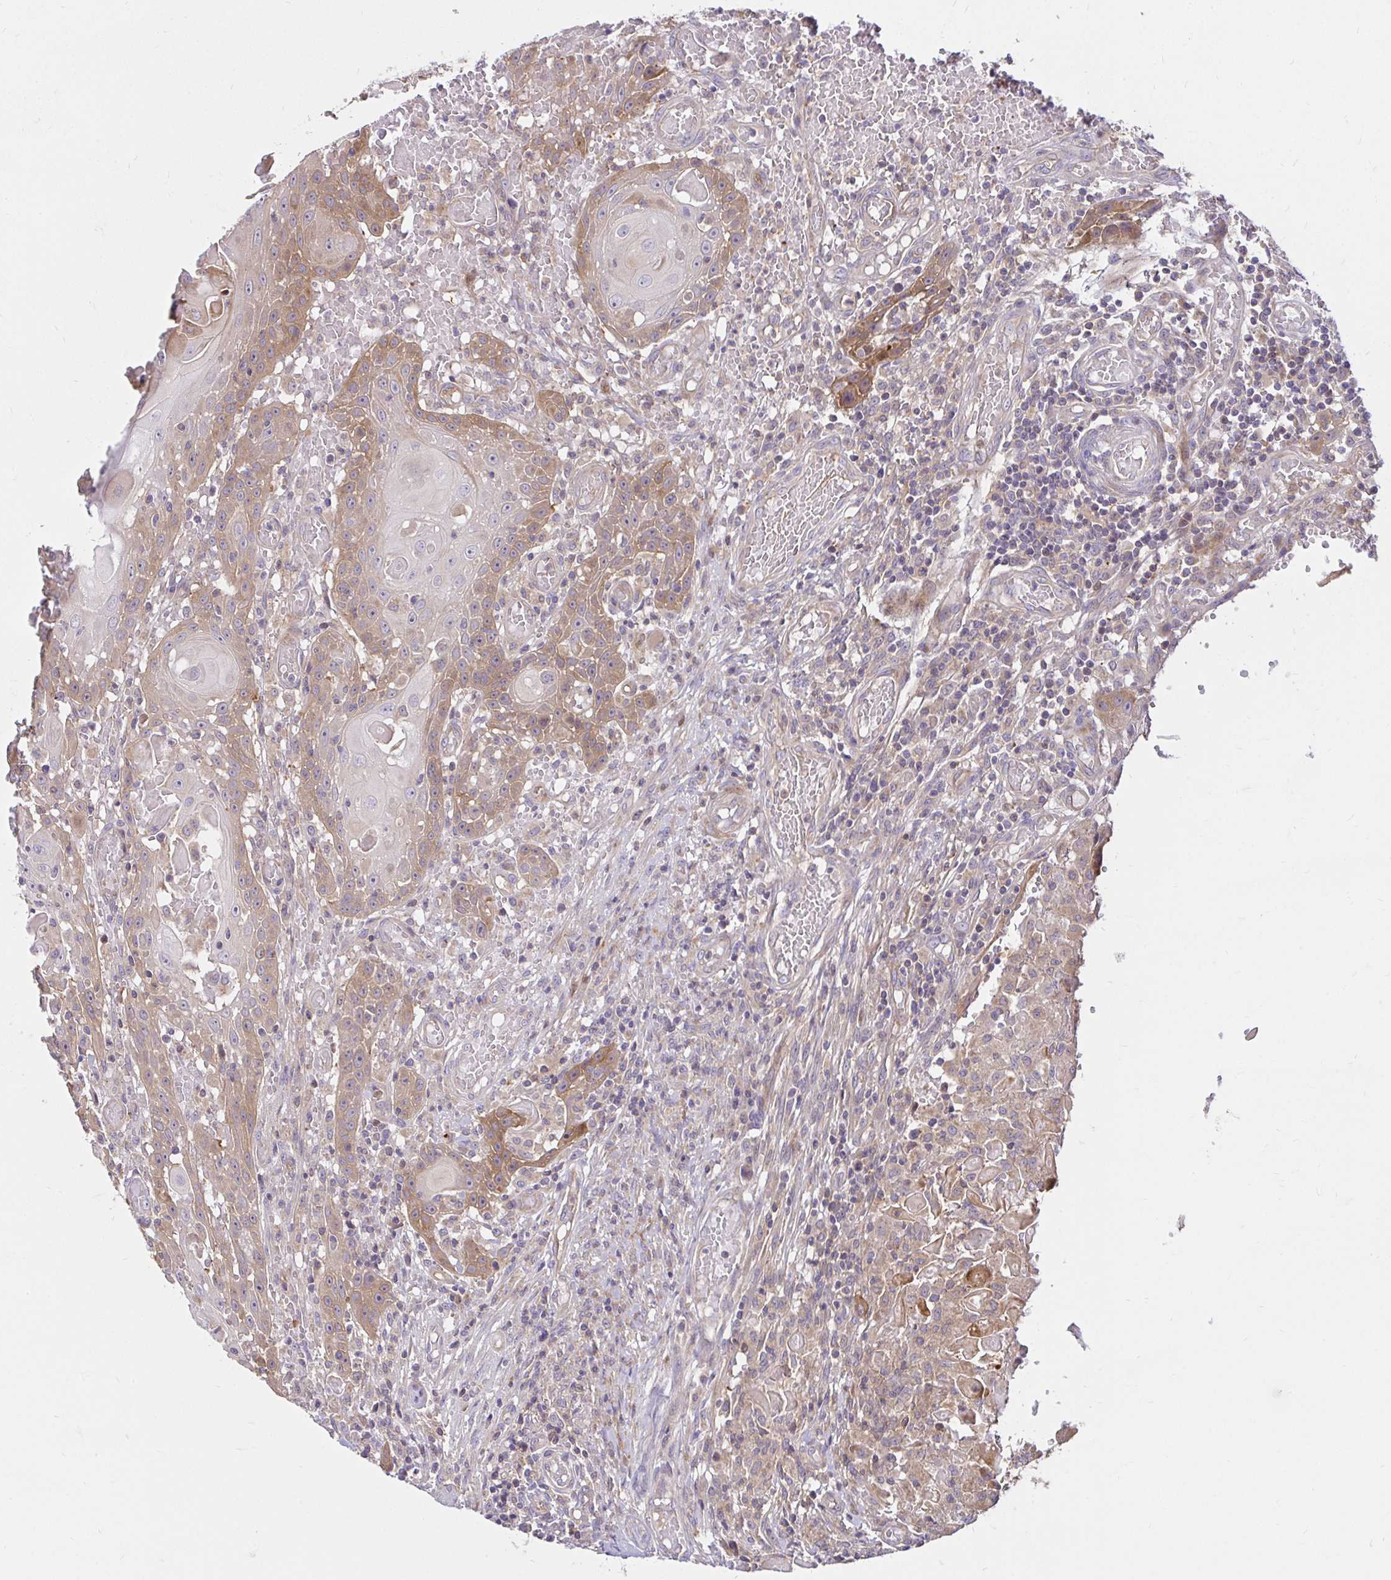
{"staining": {"intensity": "moderate", "quantity": "25%-75%", "location": "cytoplasmic/membranous"}, "tissue": "head and neck cancer", "cell_type": "Tumor cells", "image_type": "cancer", "snomed": [{"axis": "morphology", "description": "Normal tissue, NOS"}, {"axis": "morphology", "description": "Squamous cell carcinoma, NOS"}, {"axis": "topography", "description": "Oral tissue"}, {"axis": "topography", "description": "Head-Neck"}], "caption": "Immunohistochemistry (DAB (3,3'-diaminobenzidine)) staining of head and neck cancer (squamous cell carcinoma) demonstrates moderate cytoplasmic/membranous protein expression in approximately 25%-75% of tumor cells. (DAB (3,3'-diaminobenzidine) = brown stain, brightfield microscopy at high magnification).", "gene": "ITGA2", "patient": {"sex": "female", "age": 55}}